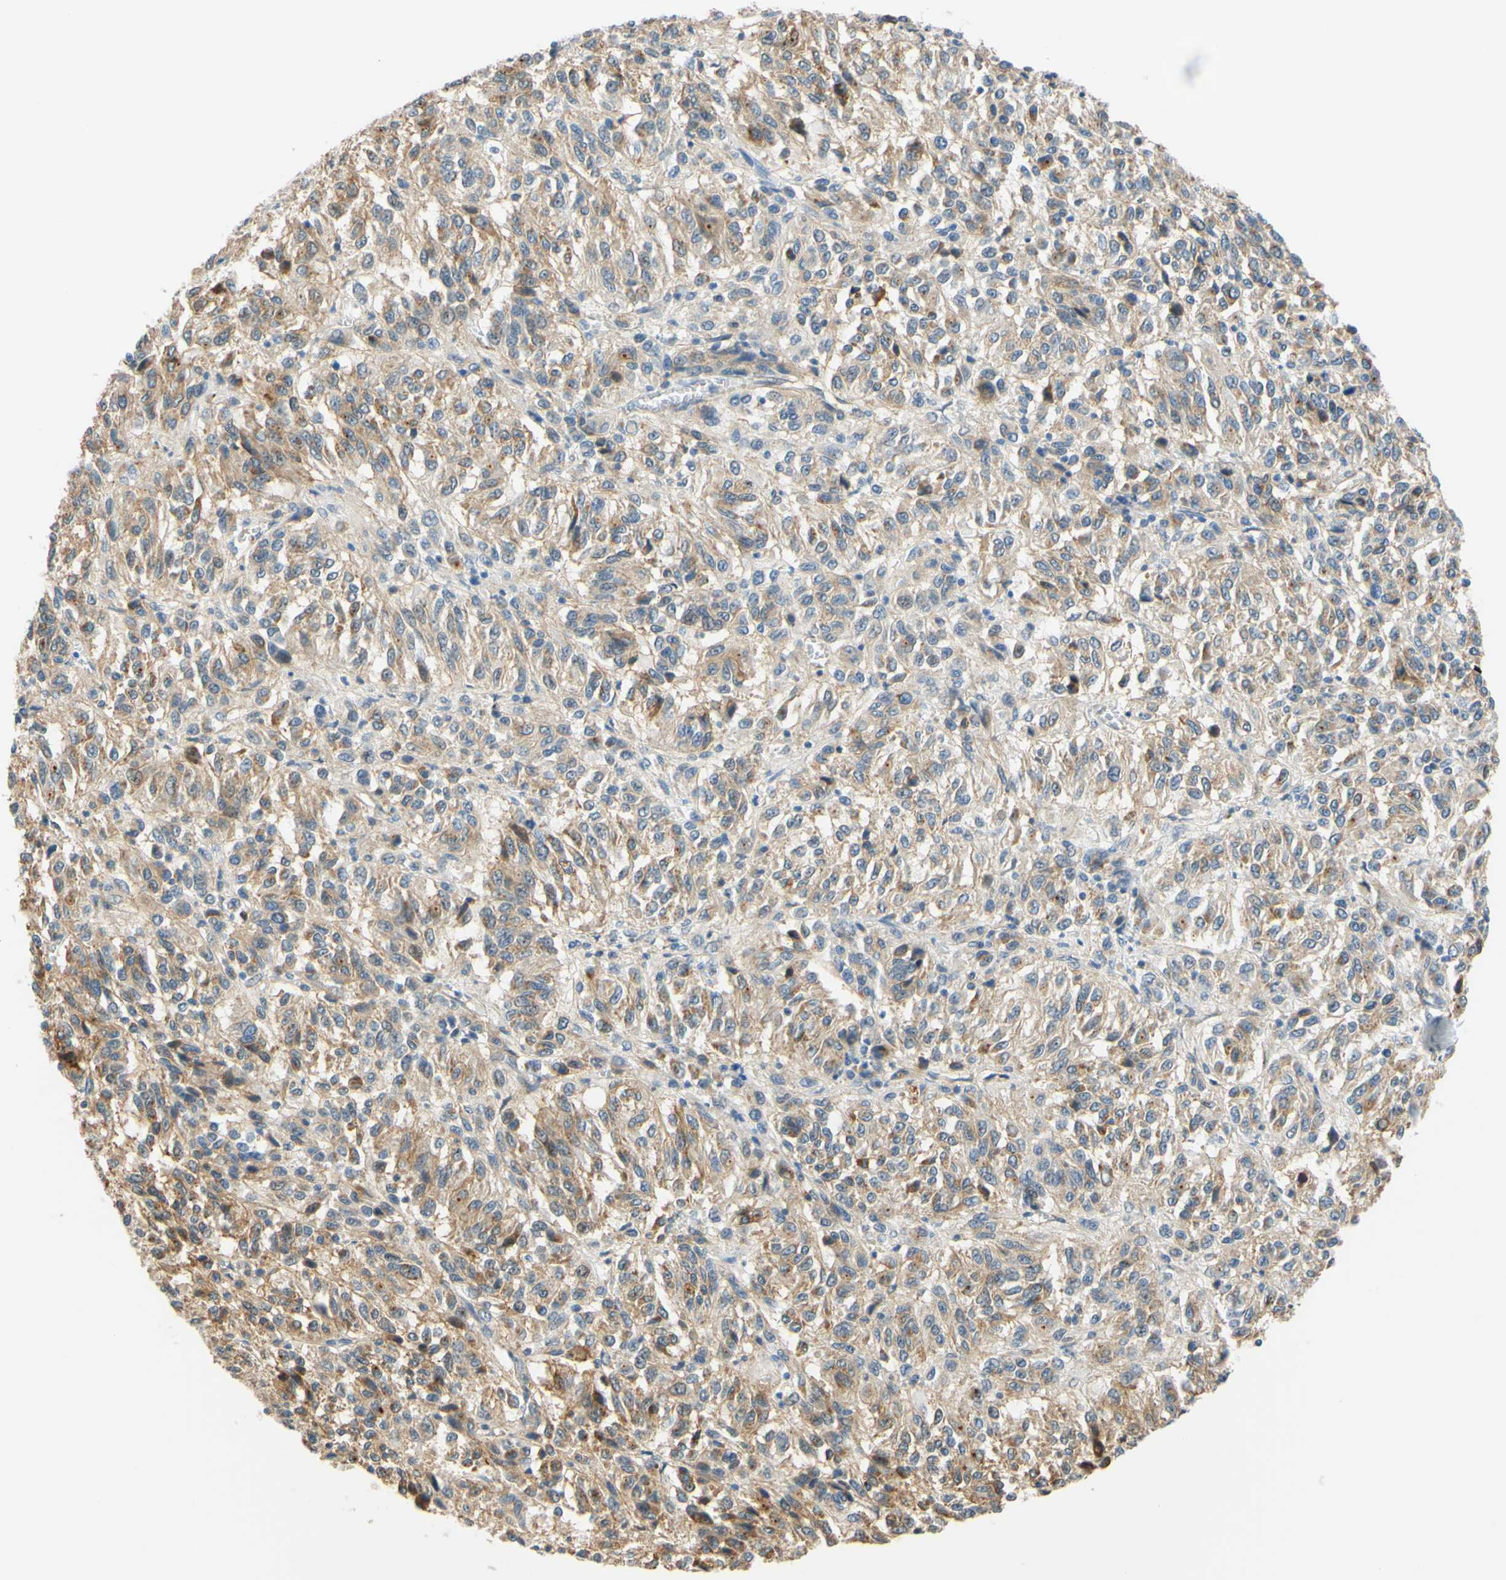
{"staining": {"intensity": "weak", "quantity": ">75%", "location": "cytoplasmic/membranous"}, "tissue": "melanoma", "cell_type": "Tumor cells", "image_type": "cancer", "snomed": [{"axis": "morphology", "description": "Malignant melanoma, Metastatic site"}, {"axis": "topography", "description": "Lung"}], "caption": "Melanoma stained with a brown dye demonstrates weak cytoplasmic/membranous positive positivity in approximately >75% of tumor cells.", "gene": "TREM2", "patient": {"sex": "male", "age": 64}}